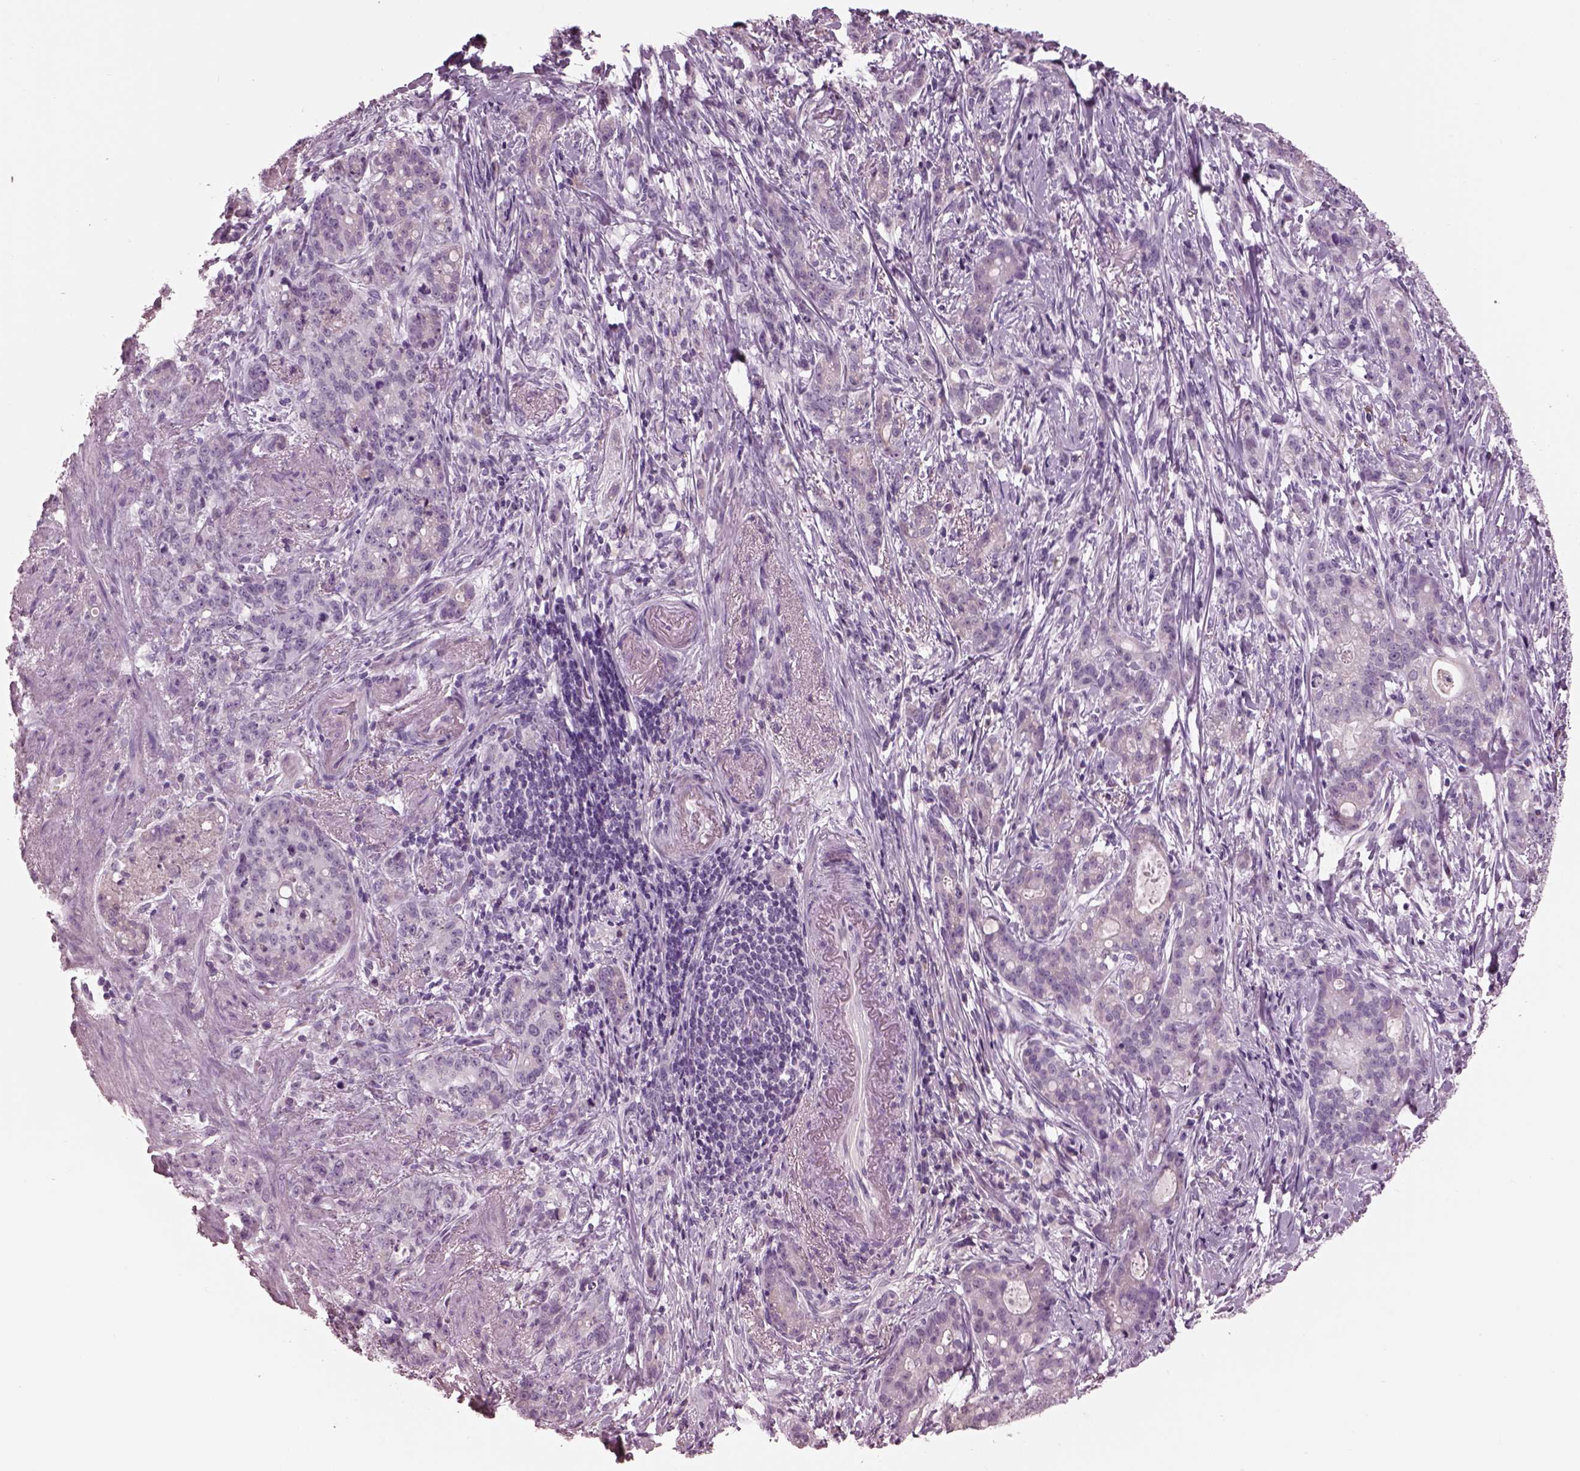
{"staining": {"intensity": "negative", "quantity": "none", "location": "none"}, "tissue": "stomach cancer", "cell_type": "Tumor cells", "image_type": "cancer", "snomed": [{"axis": "morphology", "description": "Adenocarcinoma, NOS"}, {"axis": "topography", "description": "Stomach, lower"}], "caption": "Immunohistochemistry (IHC) of human stomach cancer (adenocarcinoma) reveals no positivity in tumor cells. Nuclei are stained in blue.", "gene": "CYLC1", "patient": {"sex": "male", "age": 88}}